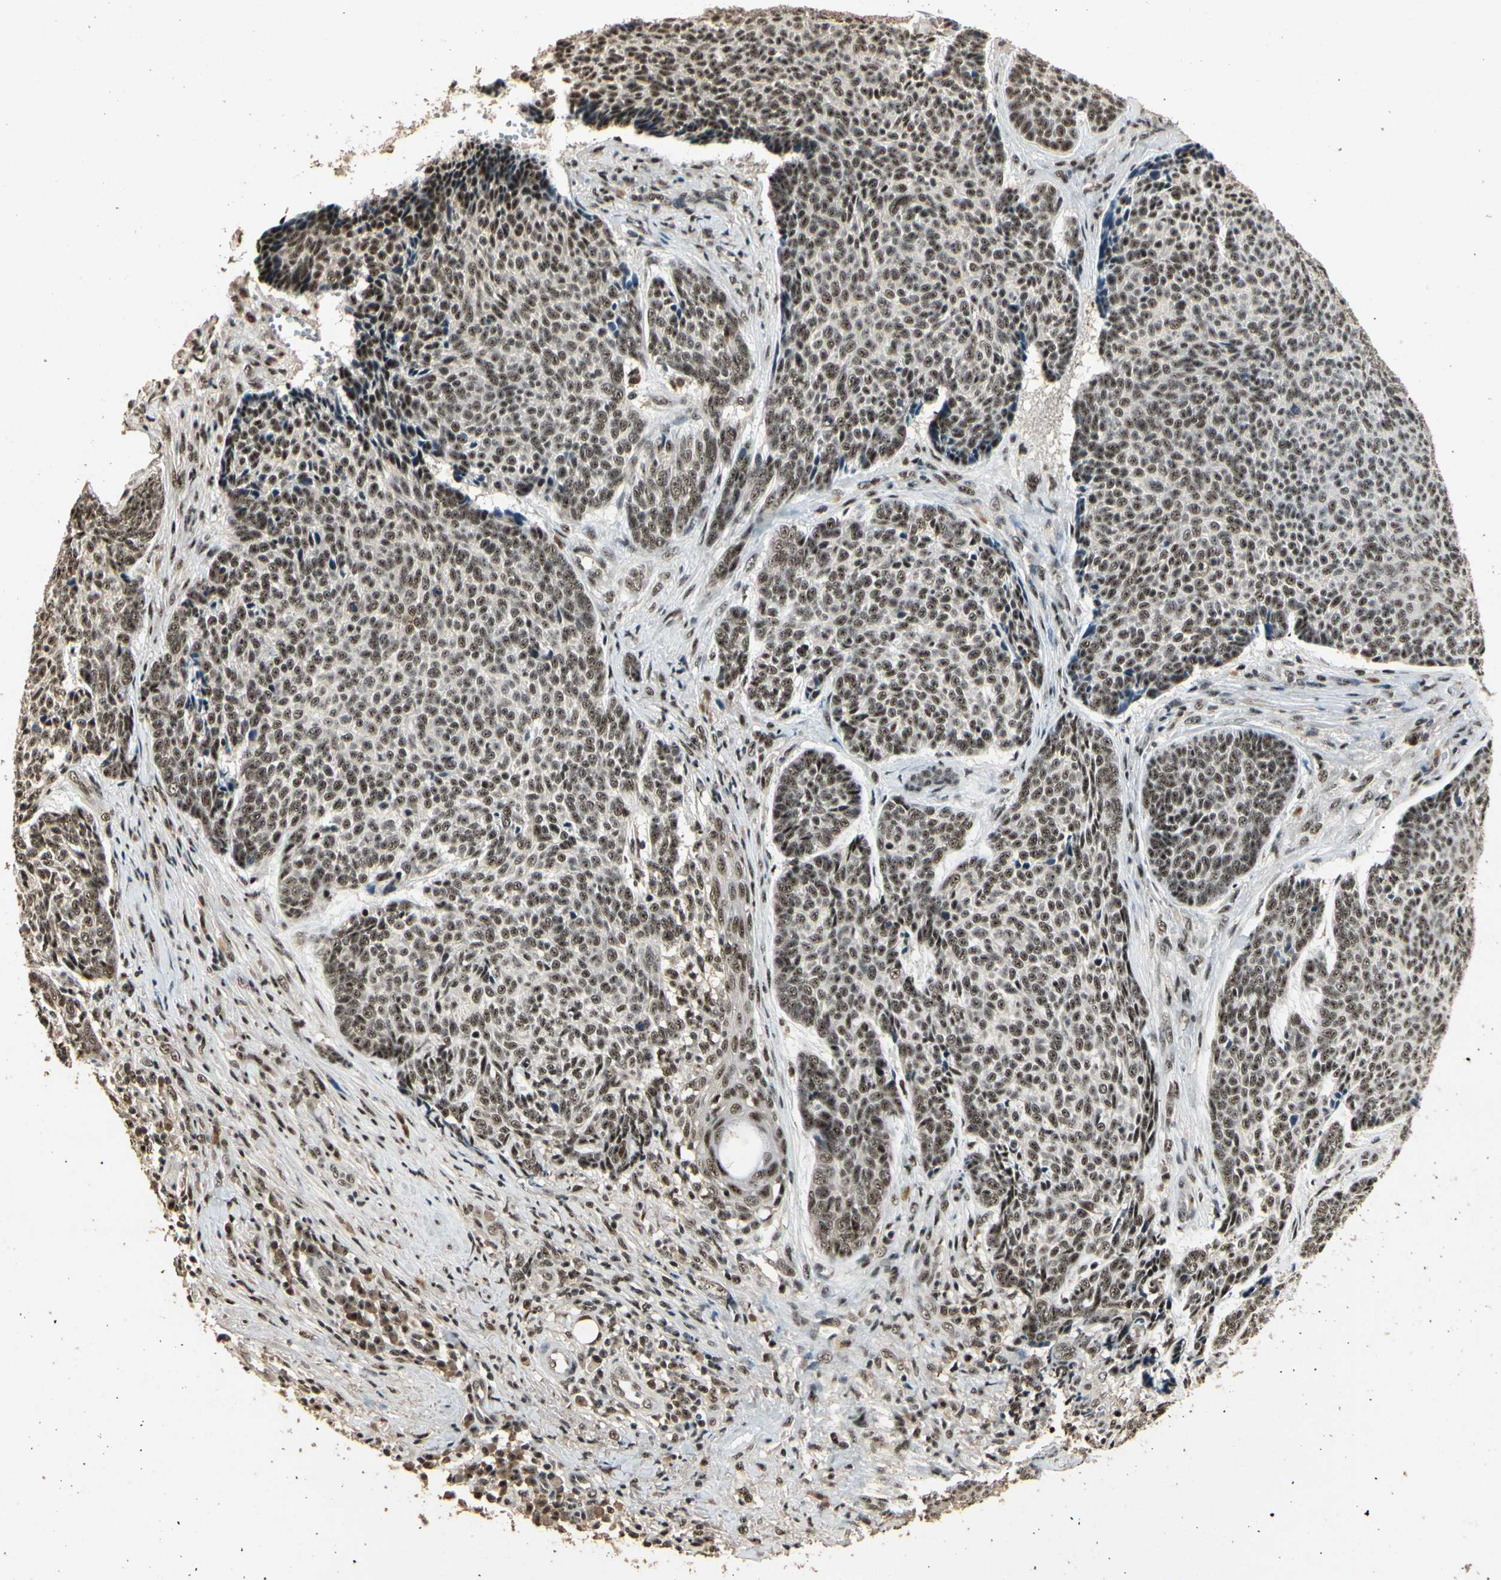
{"staining": {"intensity": "moderate", "quantity": ">75%", "location": "nuclear"}, "tissue": "skin cancer", "cell_type": "Tumor cells", "image_type": "cancer", "snomed": [{"axis": "morphology", "description": "Basal cell carcinoma"}, {"axis": "topography", "description": "Skin"}], "caption": "Skin cancer (basal cell carcinoma) was stained to show a protein in brown. There is medium levels of moderate nuclear staining in about >75% of tumor cells.", "gene": "RBM25", "patient": {"sex": "male", "age": 84}}